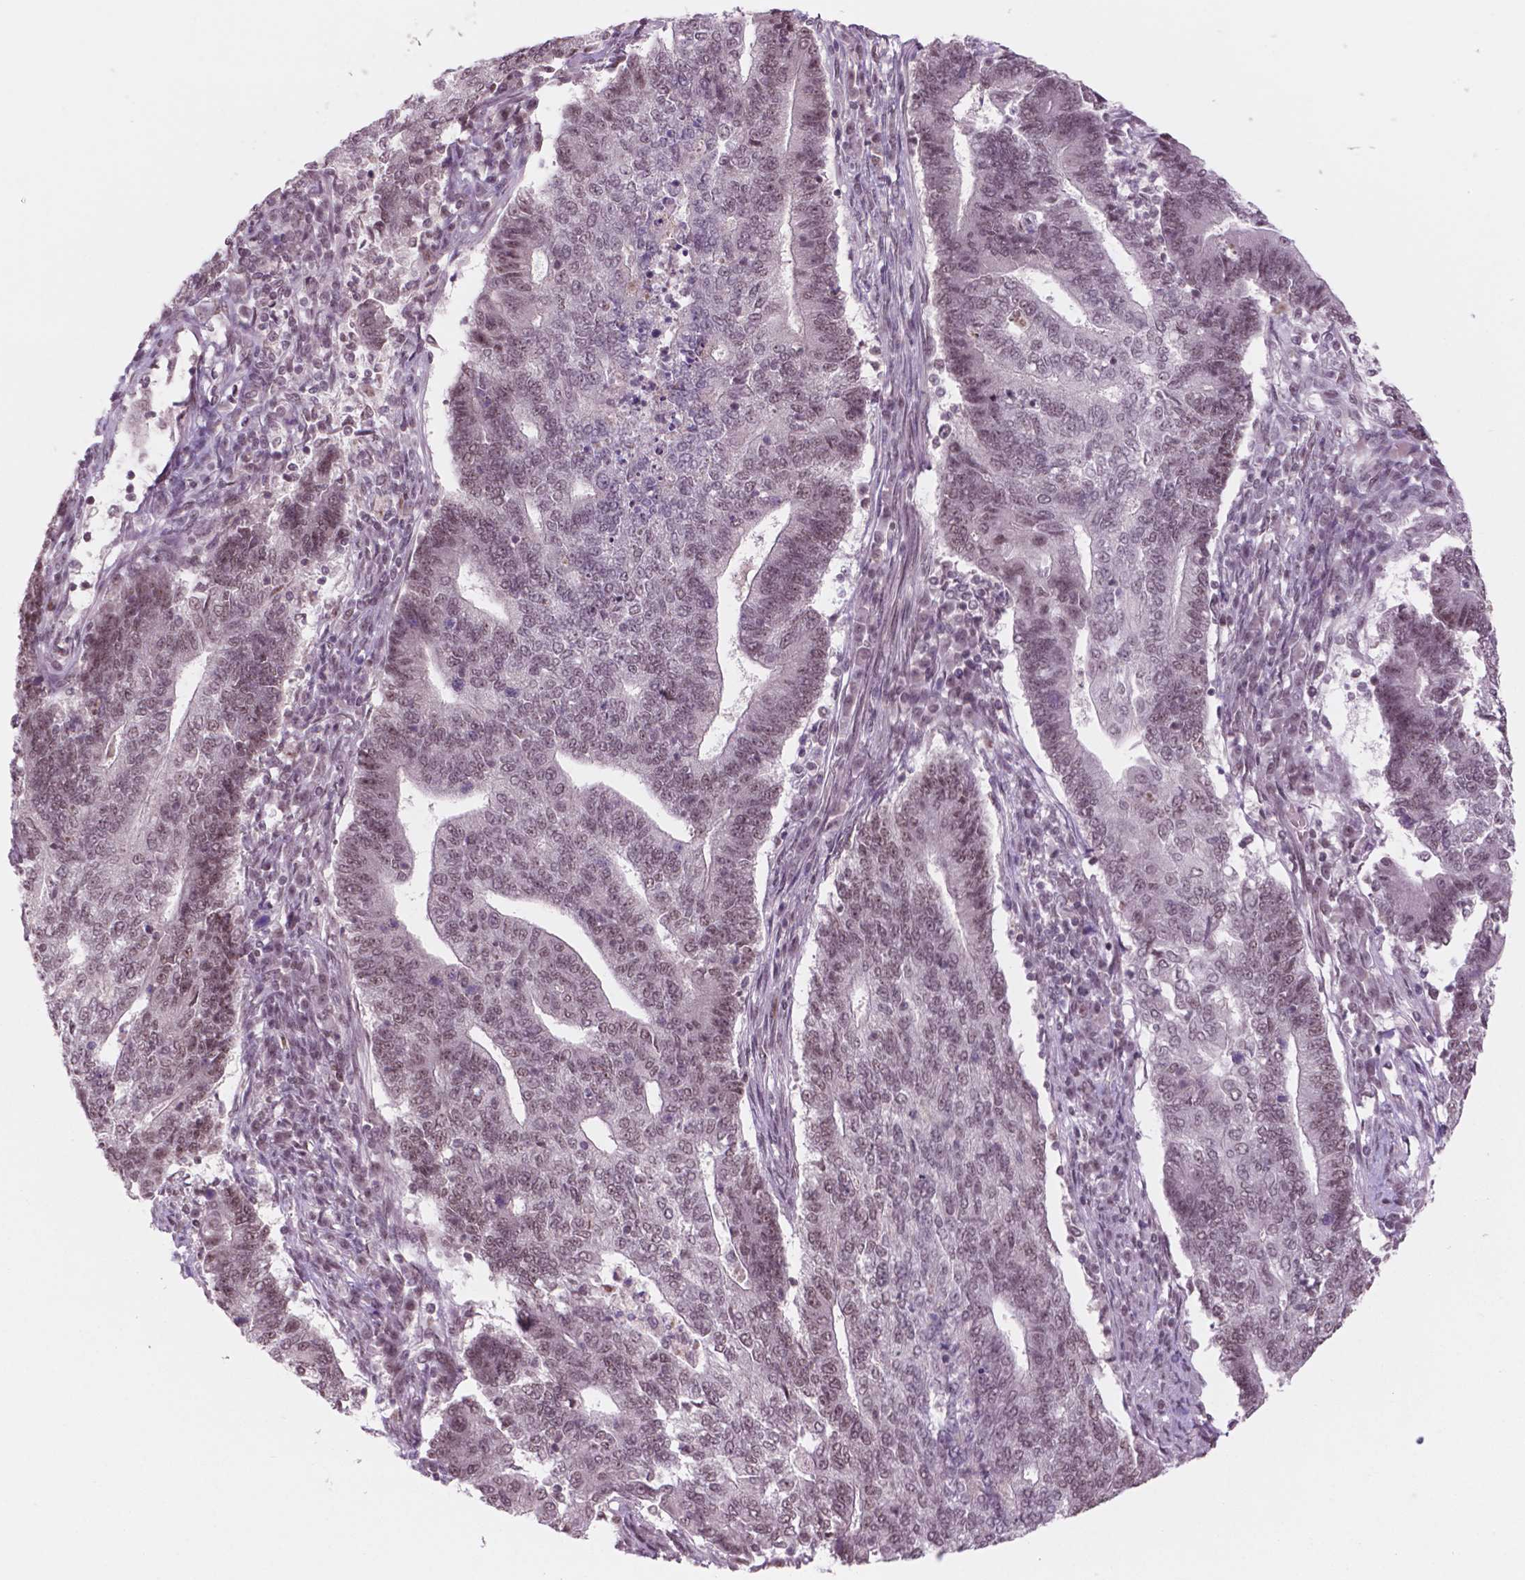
{"staining": {"intensity": "moderate", "quantity": ">75%", "location": "nuclear"}, "tissue": "endometrial cancer", "cell_type": "Tumor cells", "image_type": "cancer", "snomed": [{"axis": "morphology", "description": "Adenocarcinoma, NOS"}, {"axis": "topography", "description": "Uterus"}, {"axis": "topography", "description": "Endometrium"}], "caption": "Adenocarcinoma (endometrial) was stained to show a protein in brown. There is medium levels of moderate nuclear staining in approximately >75% of tumor cells.", "gene": "POLR2E", "patient": {"sex": "female", "age": 54}}